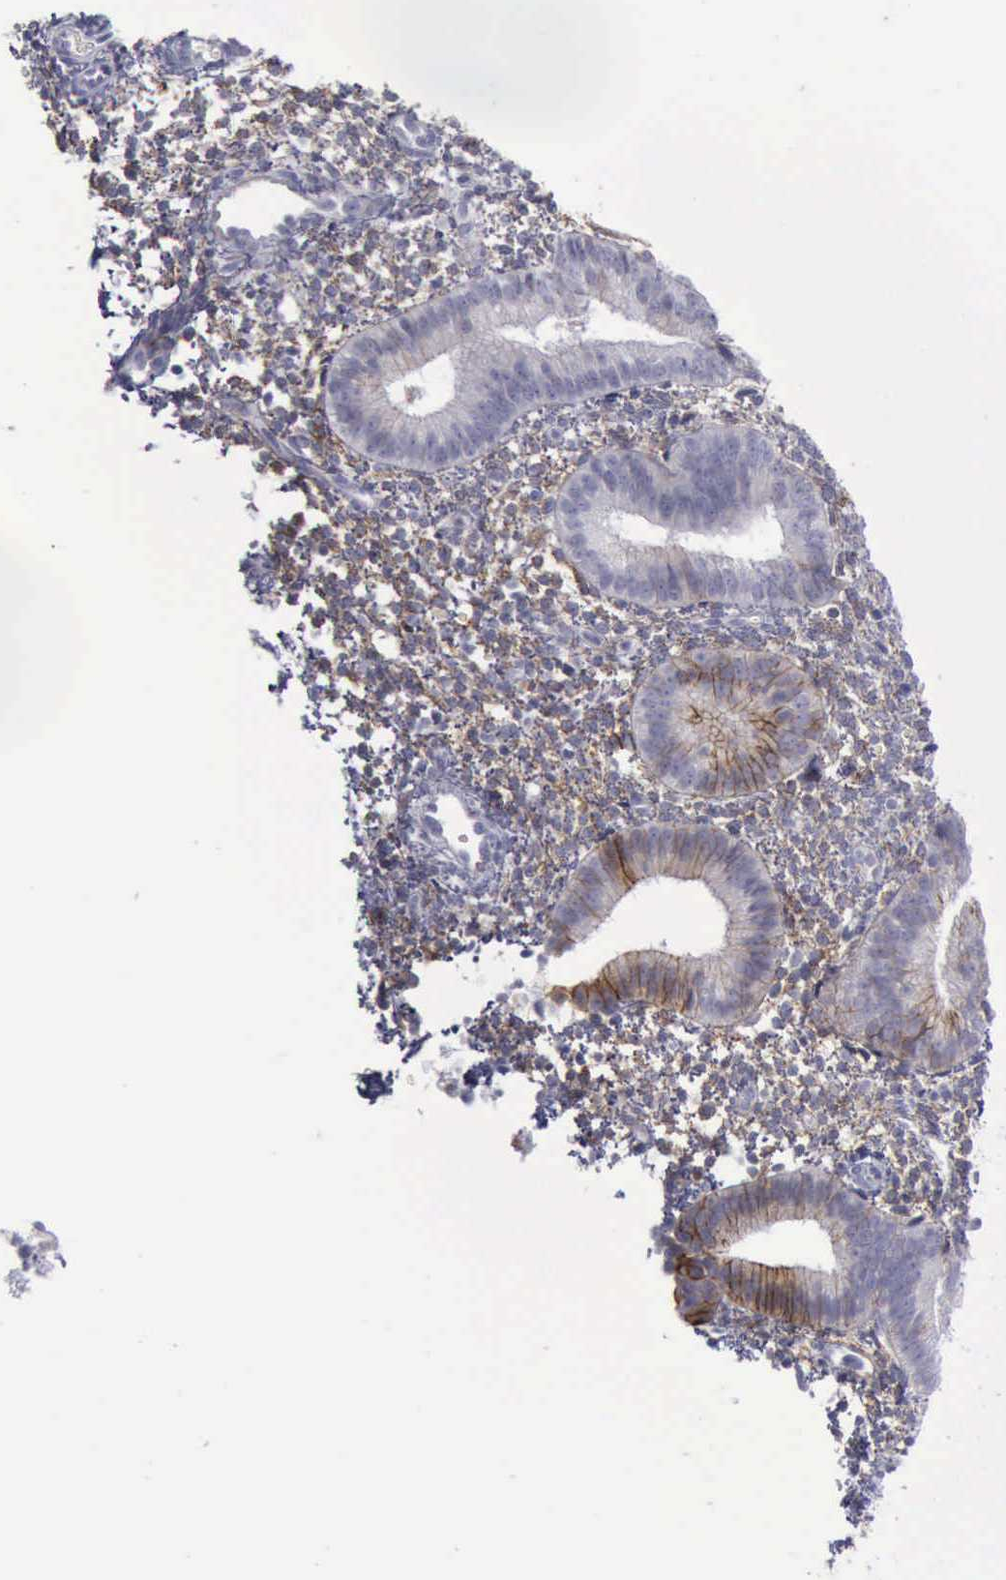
{"staining": {"intensity": "moderate", "quantity": "25%-75%", "location": "cytoplasmic/membranous"}, "tissue": "endometrium", "cell_type": "Cells in endometrial stroma", "image_type": "normal", "snomed": [{"axis": "morphology", "description": "Normal tissue, NOS"}, {"axis": "topography", "description": "Endometrium"}], "caption": "Protein staining demonstrates moderate cytoplasmic/membranous staining in about 25%-75% of cells in endometrial stroma in unremarkable endometrium.", "gene": "CDH2", "patient": {"sex": "female", "age": 35}}